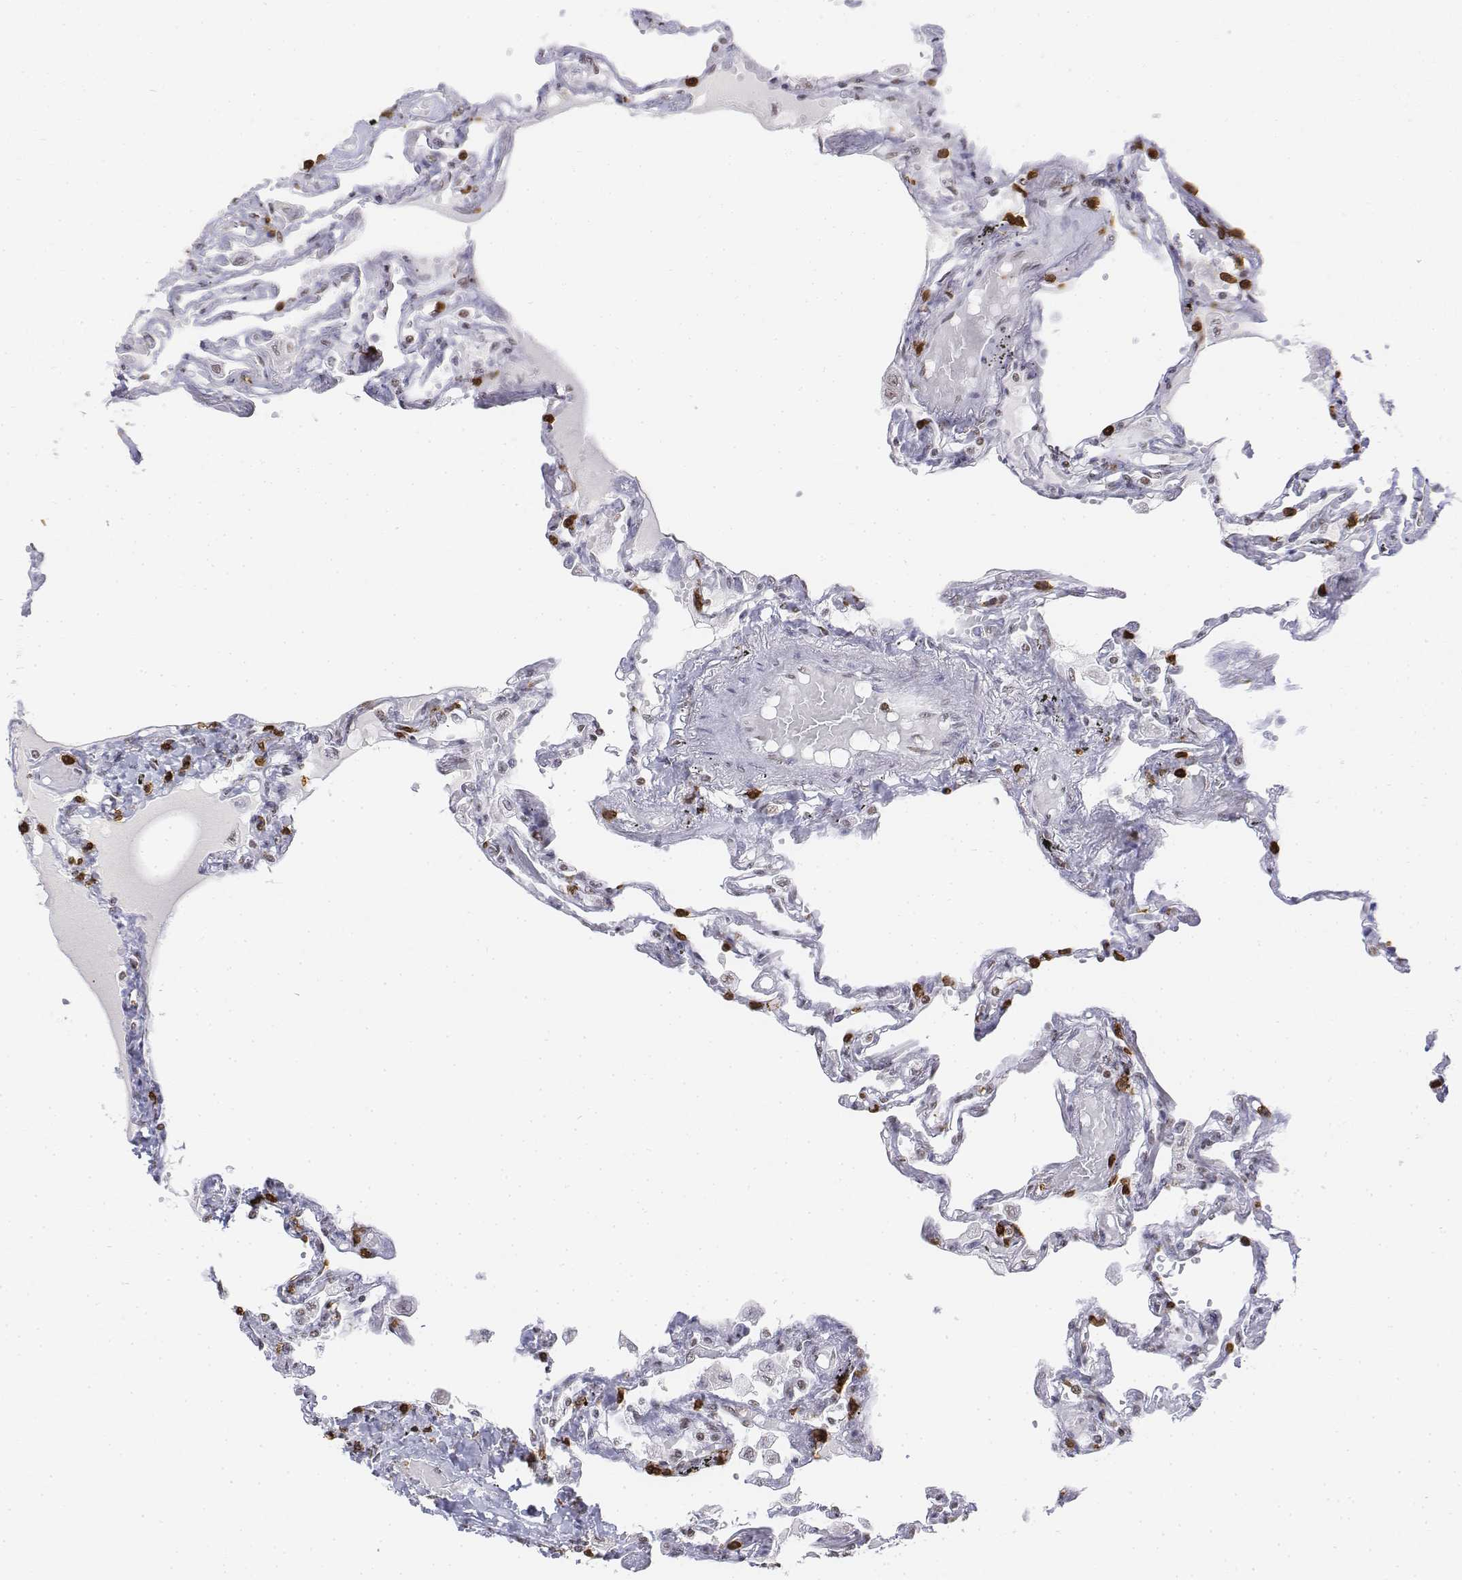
{"staining": {"intensity": "negative", "quantity": "none", "location": "none"}, "tissue": "lung", "cell_type": "Alveolar cells", "image_type": "normal", "snomed": [{"axis": "morphology", "description": "Normal tissue, NOS"}, {"axis": "morphology", "description": "Adenocarcinoma, NOS"}, {"axis": "topography", "description": "Cartilage tissue"}, {"axis": "topography", "description": "Lung"}], "caption": "The immunohistochemistry image has no significant staining in alveolar cells of lung. The staining is performed using DAB (3,3'-diaminobenzidine) brown chromogen with nuclei counter-stained in using hematoxylin.", "gene": "CD3E", "patient": {"sex": "female", "age": 67}}